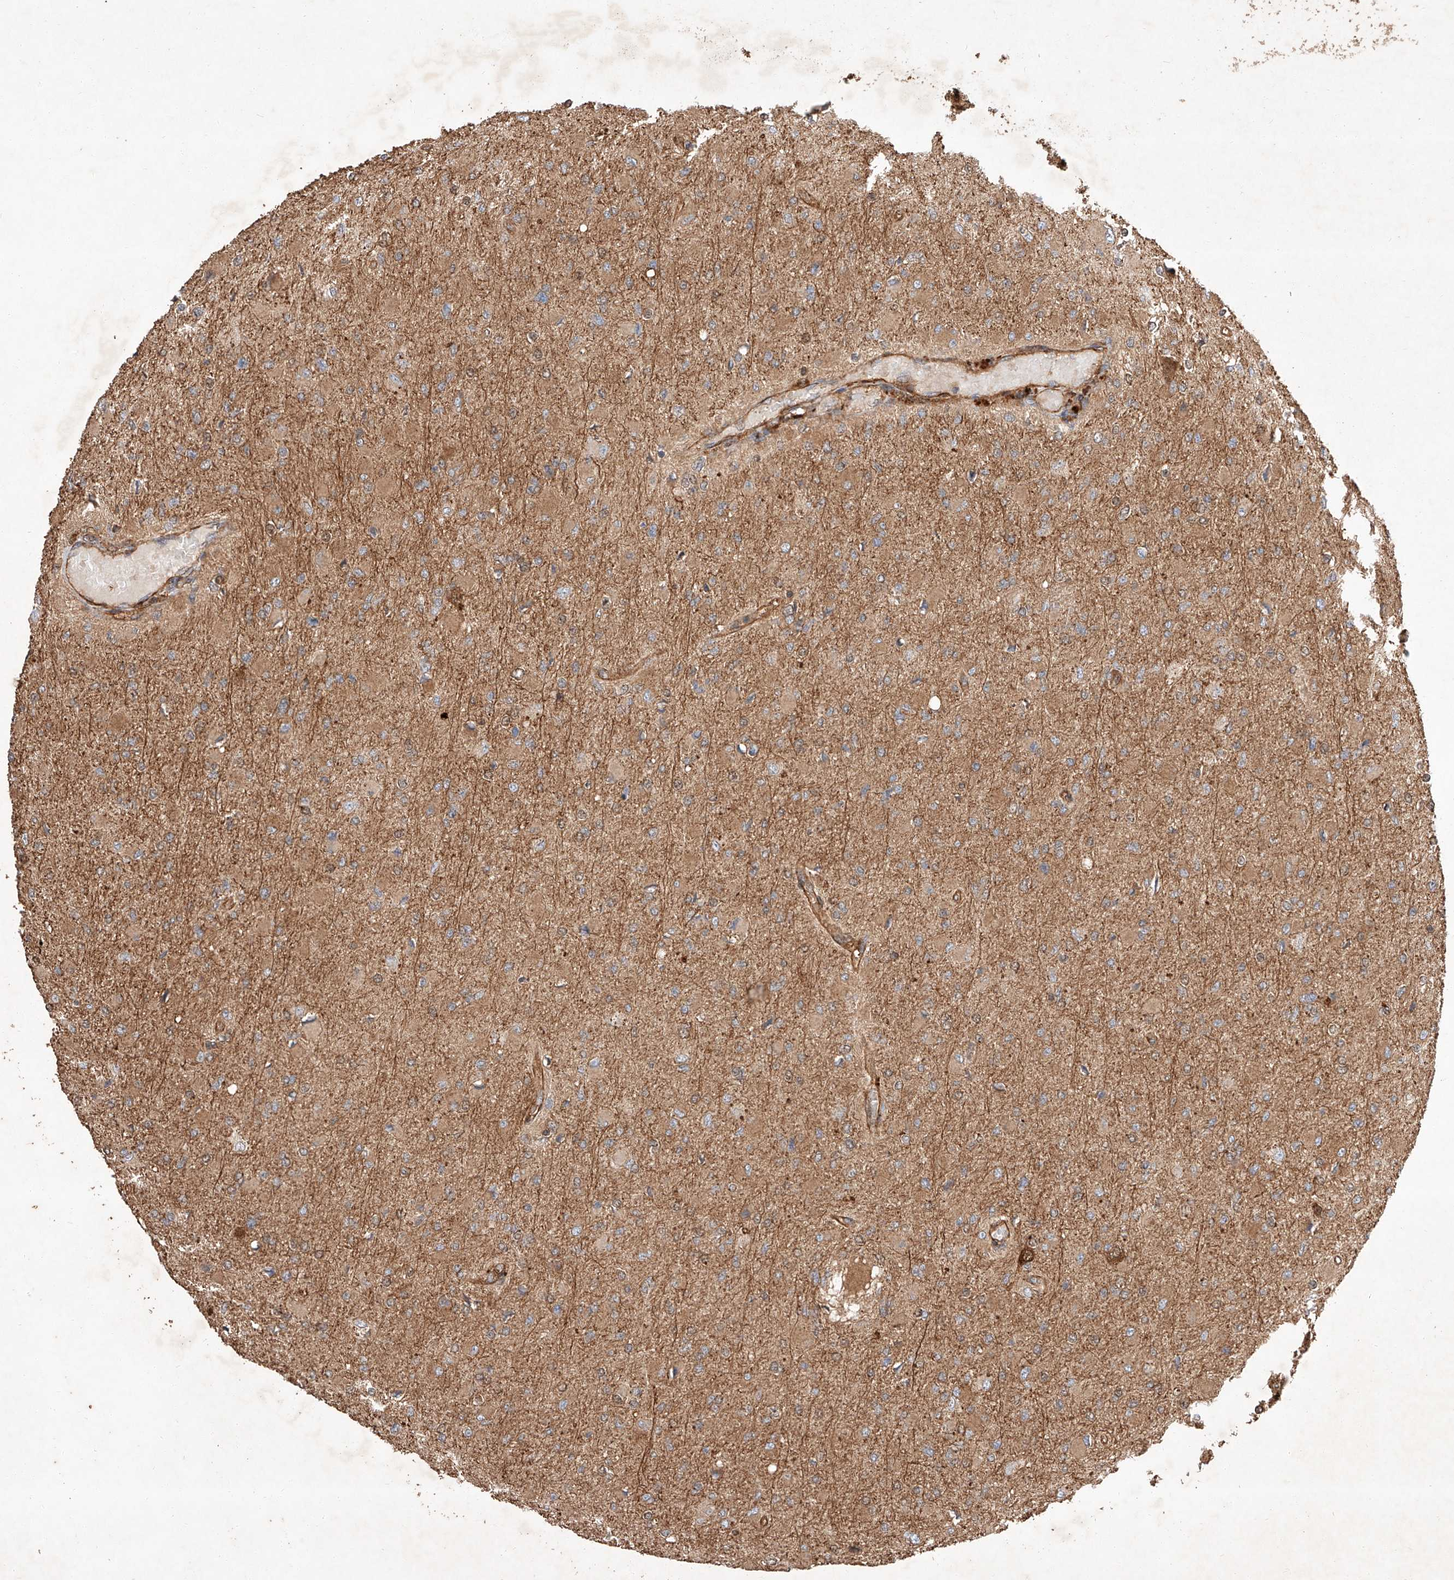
{"staining": {"intensity": "moderate", "quantity": ">75%", "location": "cytoplasmic/membranous"}, "tissue": "glioma", "cell_type": "Tumor cells", "image_type": "cancer", "snomed": [{"axis": "morphology", "description": "Glioma, malignant, High grade"}, {"axis": "topography", "description": "Cerebral cortex"}], "caption": "This histopathology image shows malignant high-grade glioma stained with IHC to label a protein in brown. The cytoplasmic/membranous of tumor cells show moderate positivity for the protein. Nuclei are counter-stained blue.", "gene": "GHDC", "patient": {"sex": "female", "age": 36}}